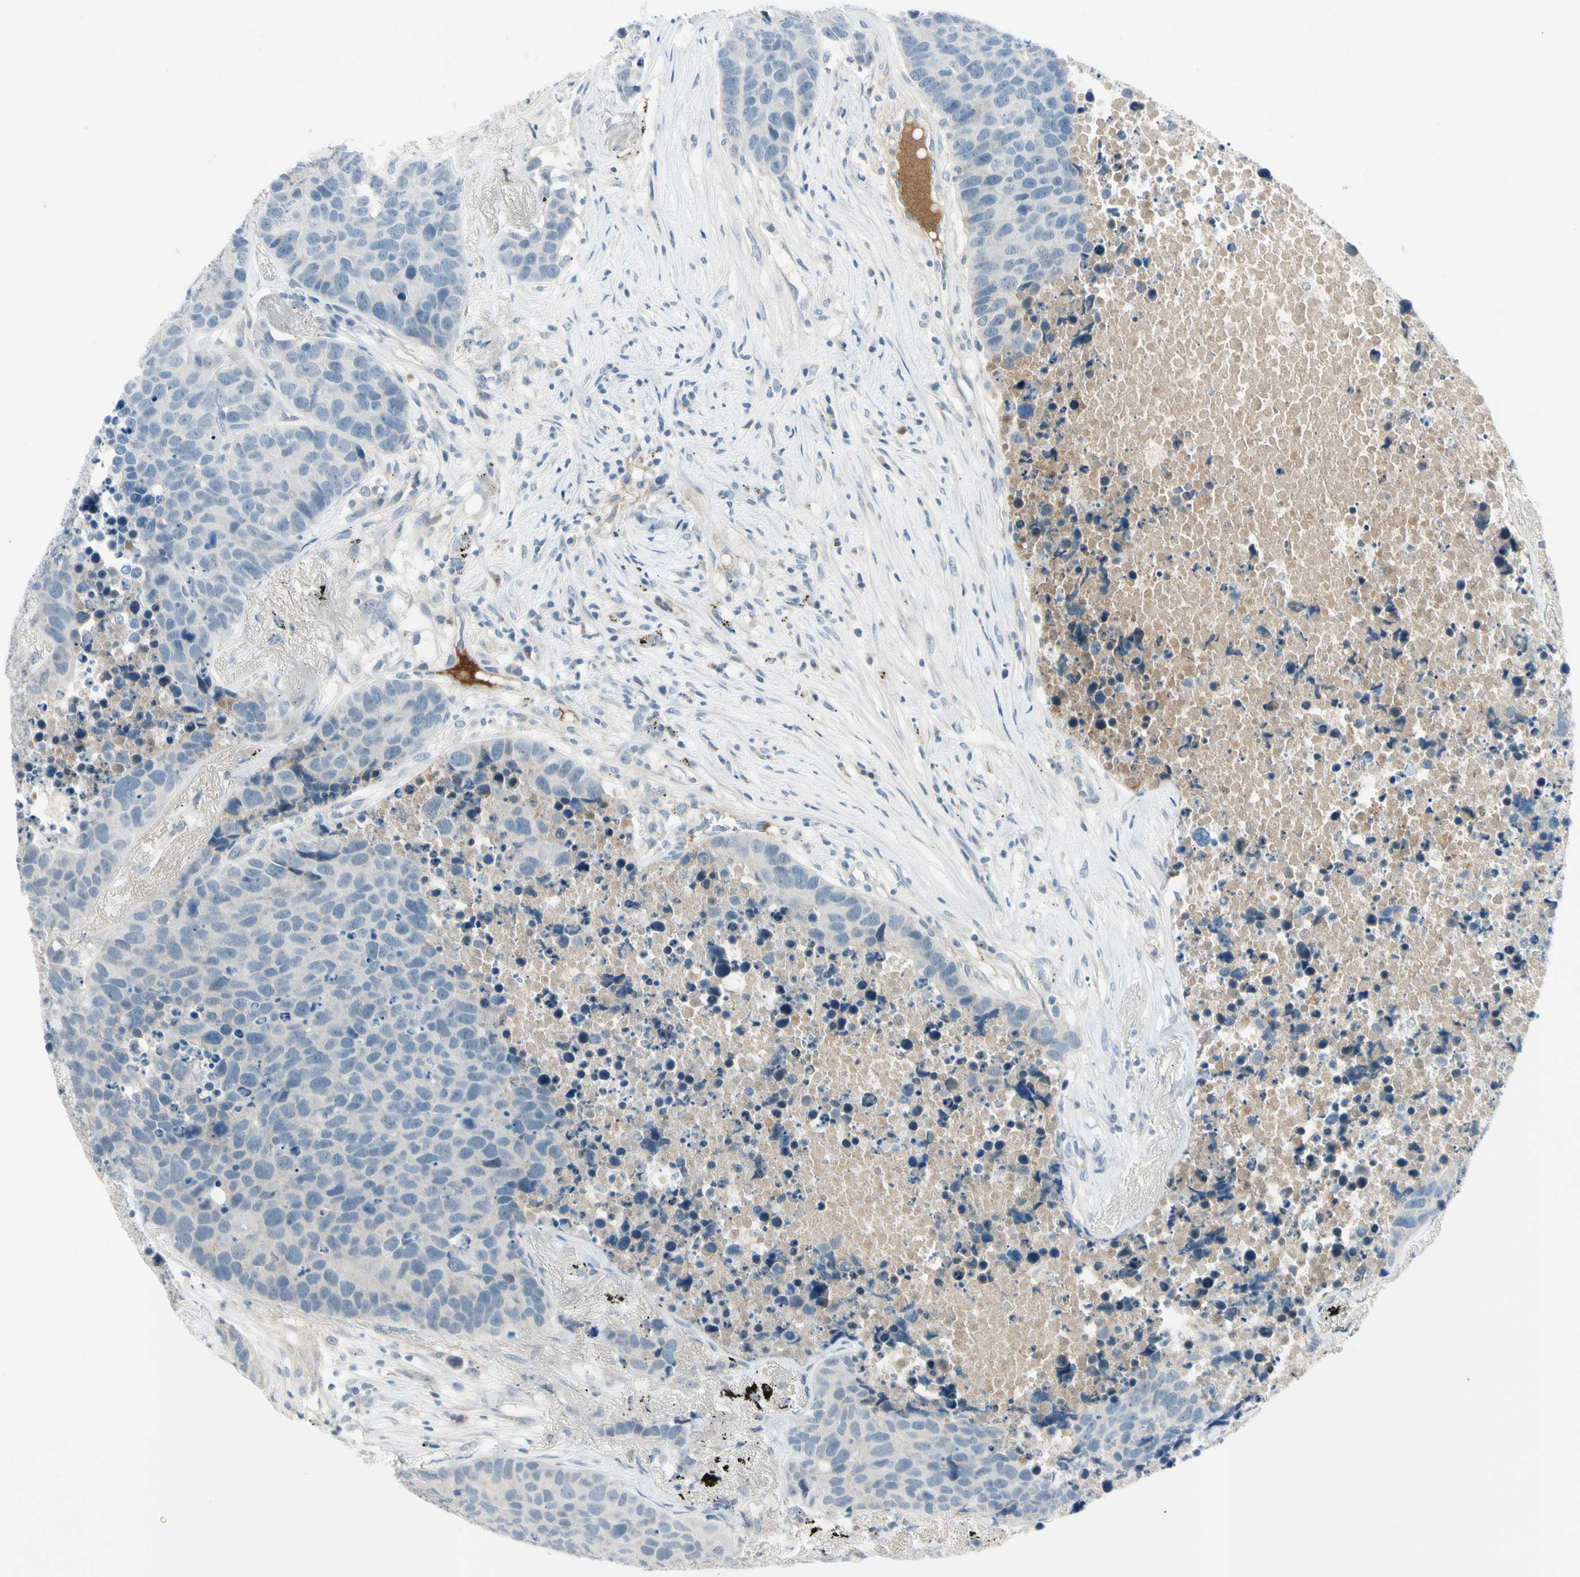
{"staining": {"intensity": "negative", "quantity": "none", "location": "none"}, "tissue": "carcinoid", "cell_type": "Tumor cells", "image_type": "cancer", "snomed": [{"axis": "morphology", "description": "Carcinoid, malignant, NOS"}, {"axis": "topography", "description": "Lung"}], "caption": "This is an immunohistochemistry (IHC) micrograph of carcinoid (malignant). There is no expression in tumor cells.", "gene": "SERPIND1", "patient": {"sex": "male", "age": 60}}